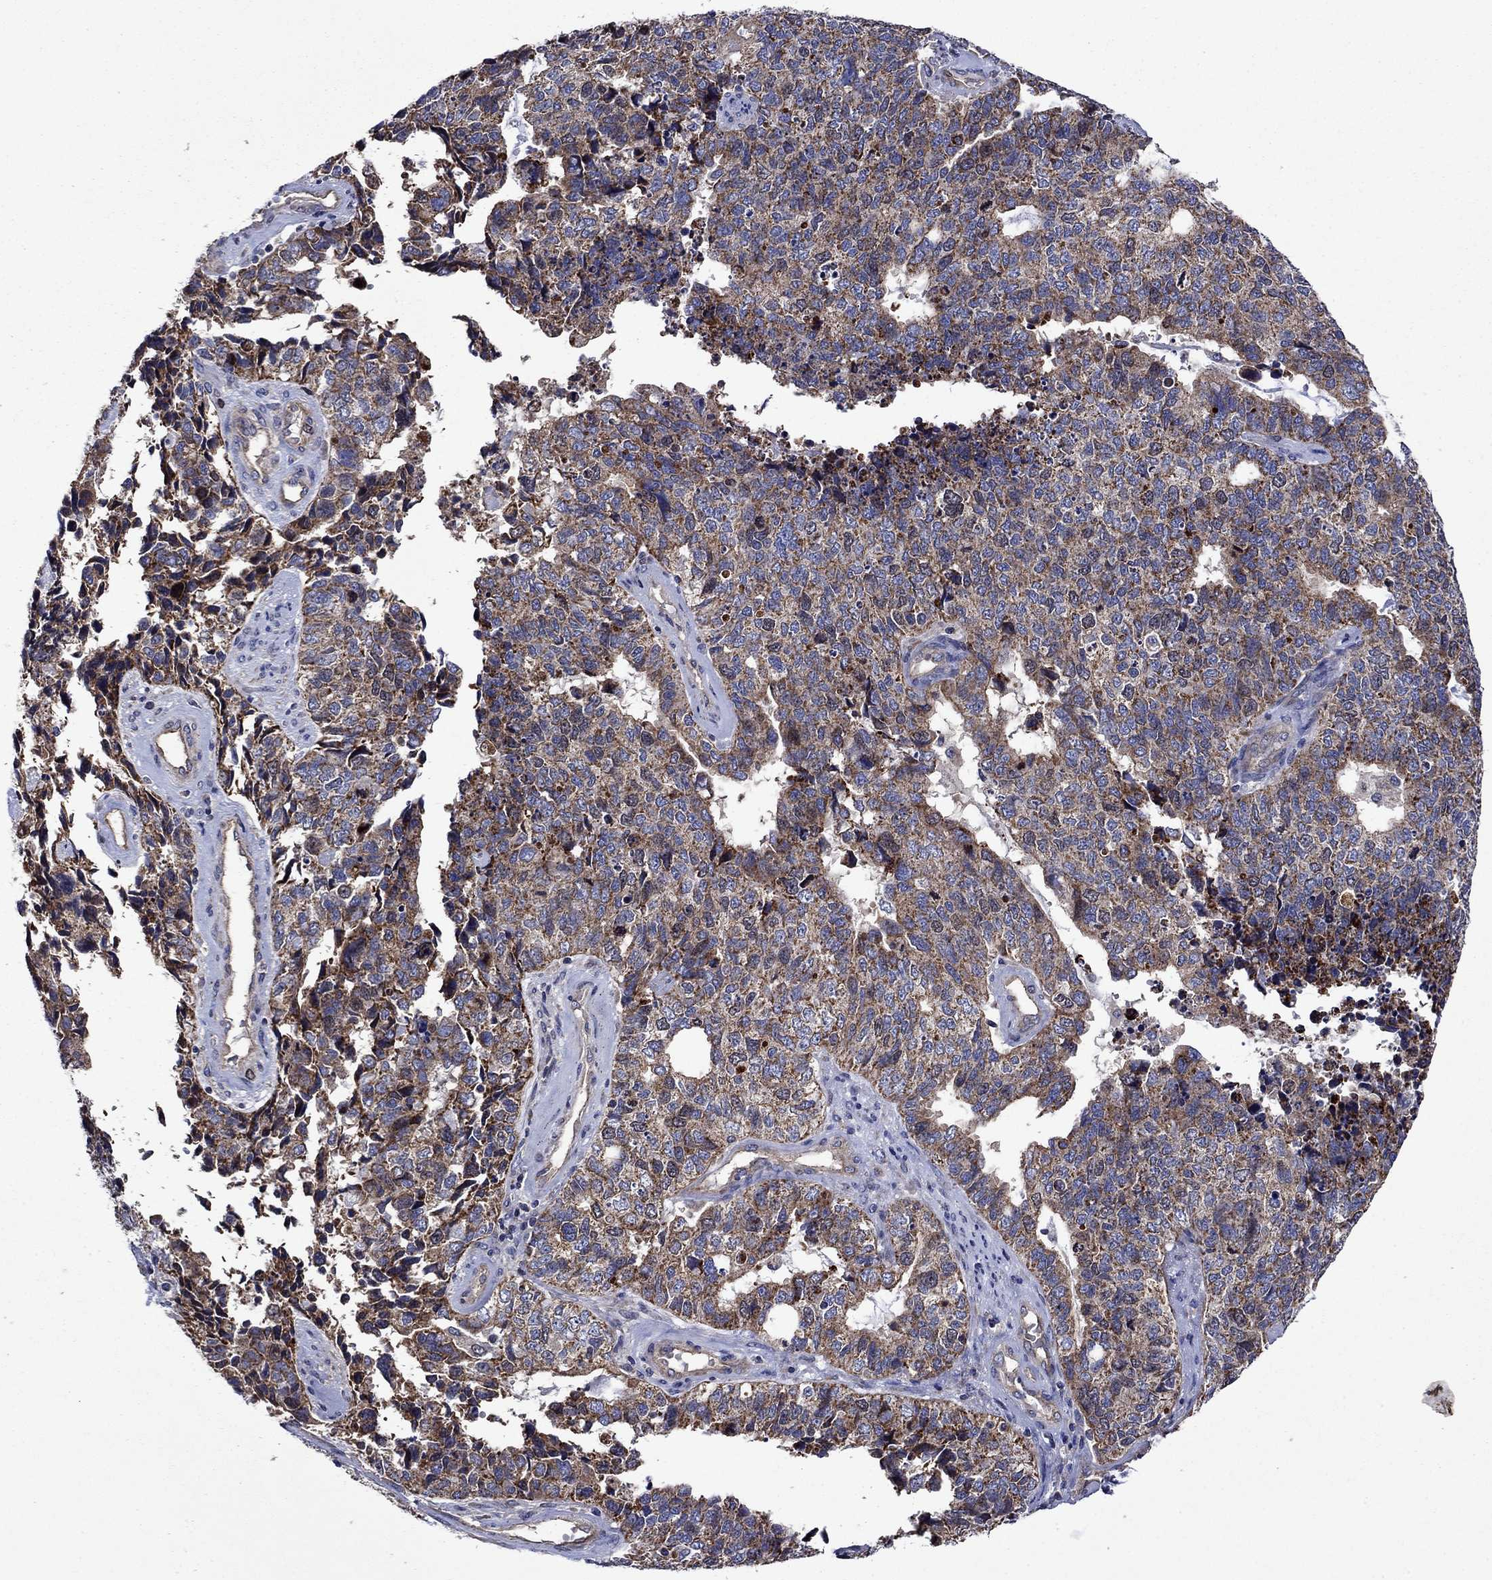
{"staining": {"intensity": "moderate", "quantity": "25%-75%", "location": "cytoplasmic/membranous"}, "tissue": "cervical cancer", "cell_type": "Tumor cells", "image_type": "cancer", "snomed": [{"axis": "morphology", "description": "Squamous cell carcinoma, NOS"}, {"axis": "topography", "description": "Cervix"}], "caption": "Immunohistochemical staining of cervical squamous cell carcinoma displays medium levels of moderate cytoplasmic/membranous expression in approximately 25%-75% of tumor cells.", "gene": "KIF22", "patient": {"sex": "female", "age": 63}}